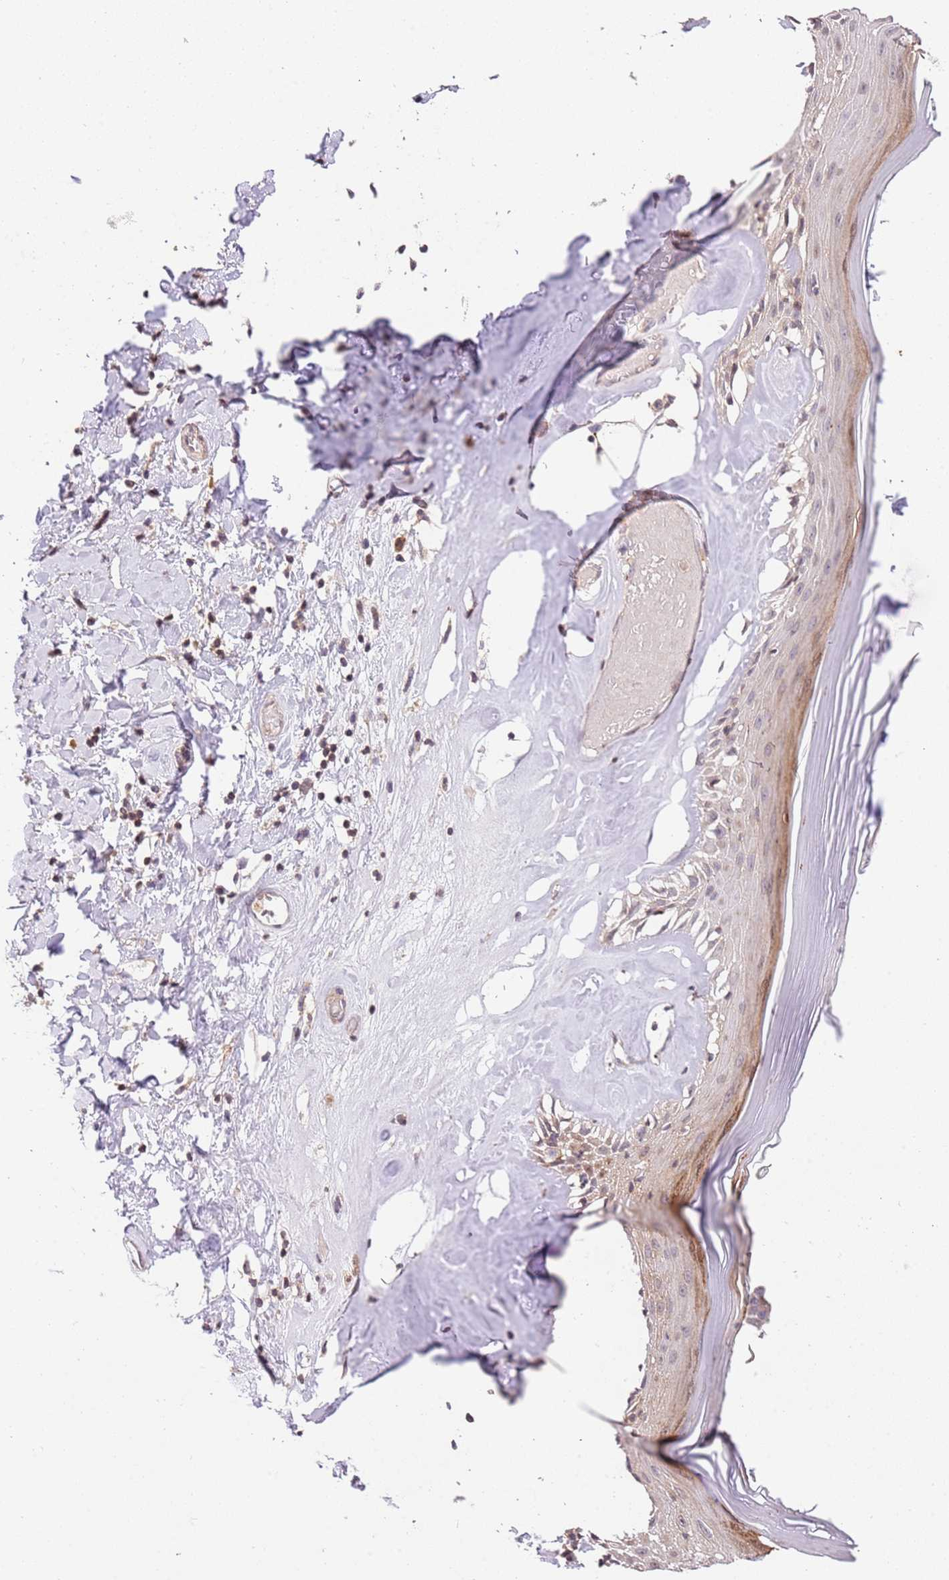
{"staining": {"intensity": "moderate", "quantity": "<25%", "location": "cytoplasmic/membranous,nuclear"}, "tissue": "skin", "cell_type": "Epidermal cells", "image_type": "normal", "snomed": [{"axis": "morphology", "description": "Normal tissue, NOS"}, {"axis": "topography", "description": "Vulva"}], "caption": "A micrograph showing moderate cytoplasmic/membranous,nuclear expression in about <25% of epidermal cells in unremarkable skin, as visualized by brown immunohistochemical staining.", "gene": "SLC16A4", "patient": {"sex": "female", "age": 86}}